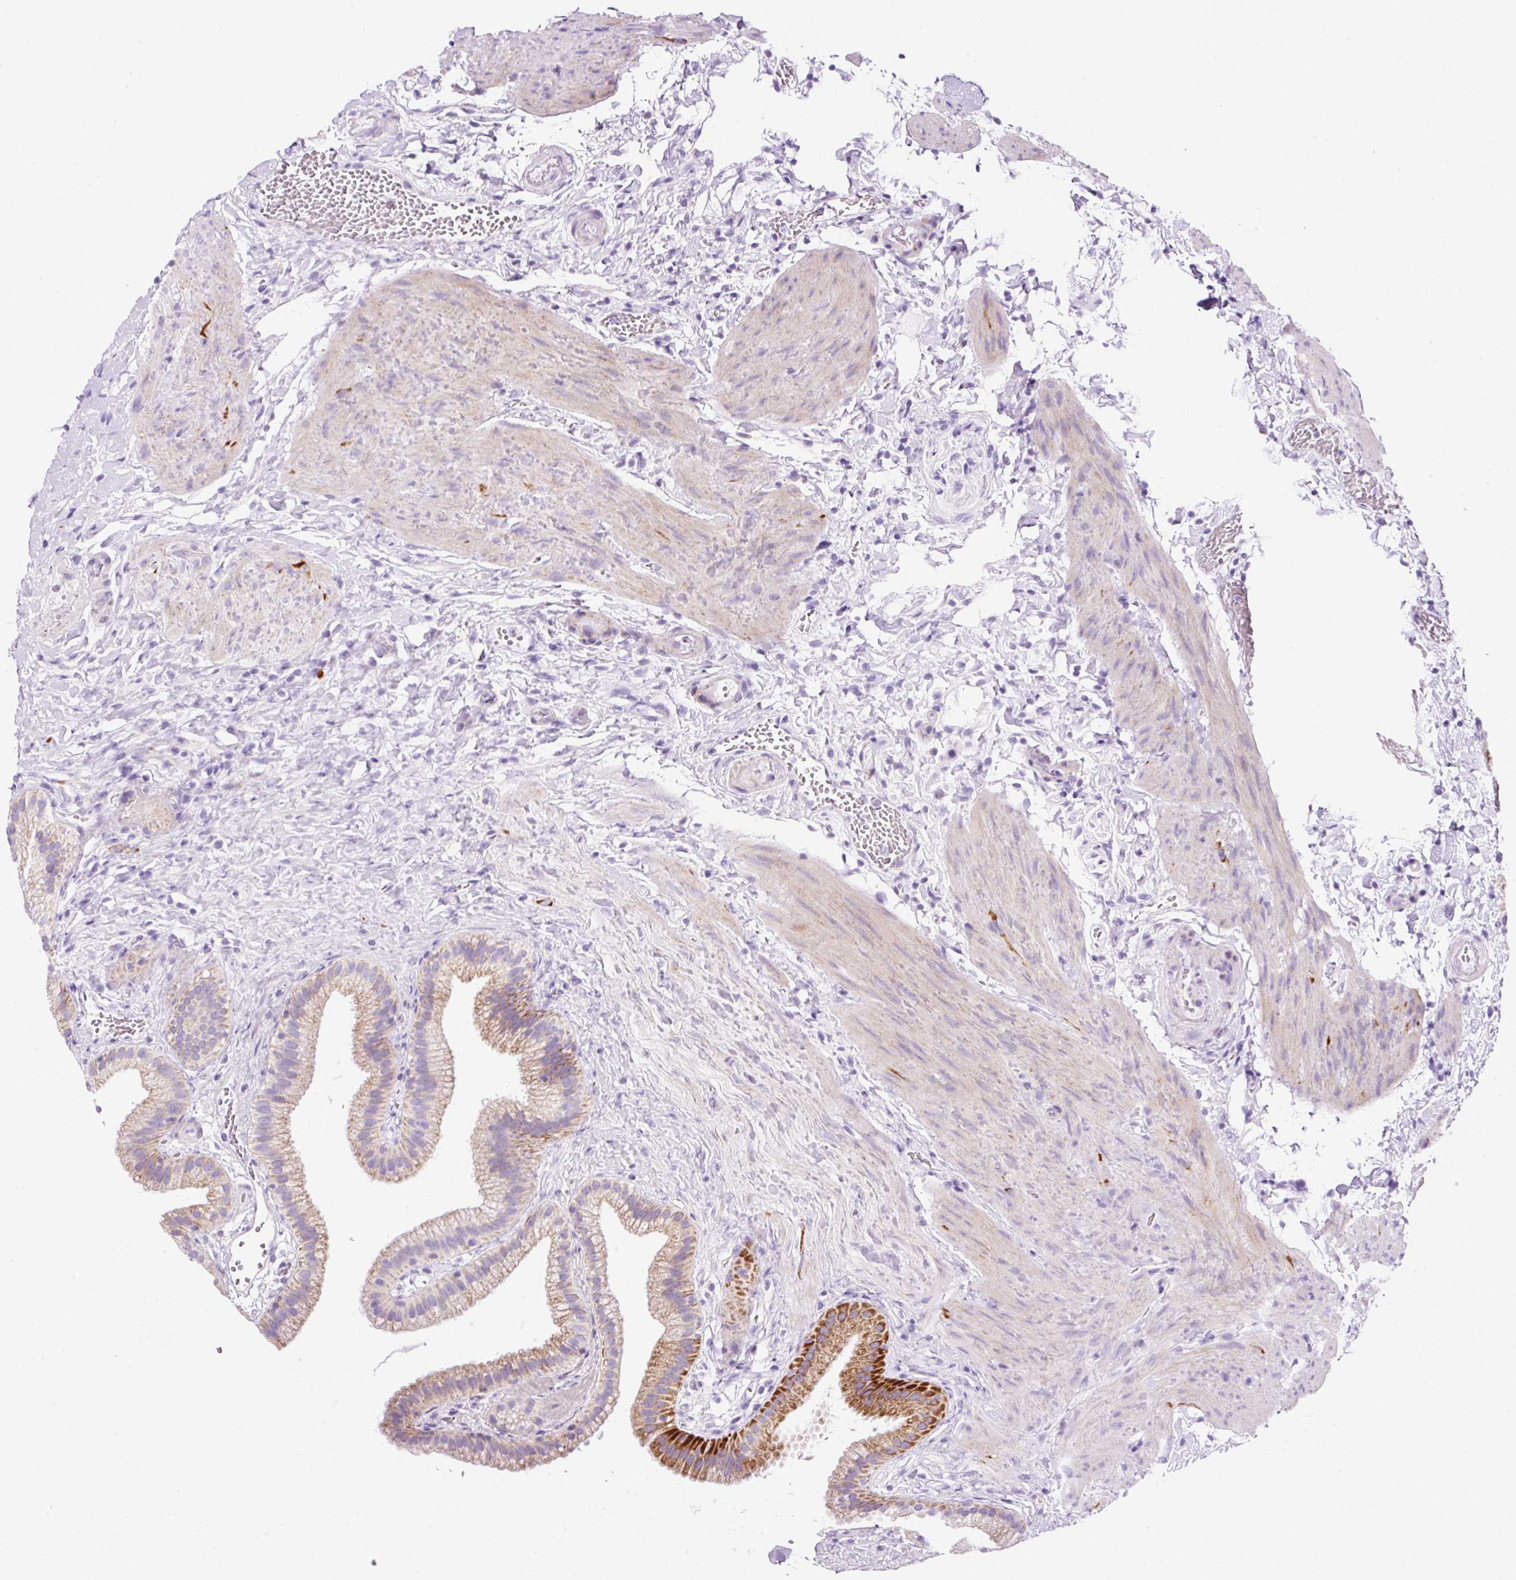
{"staining": {"intensity": "moderate", "quantity": ">75%", "location": "cytoplasmic/membranous"}, "tissue": "gallbladder", "cell_type": "Glandular cells", "image_type": "normal", "snomed": [{"axis": "morphology", "description": "Normal tissue, NOS"}, {"axis": "topography", "description": "Gallbladder"}], "caption": "High-power microscopy captured an IHC micrograph of benign gallbladder, revealing moderate cytoplasmic/membranous staining in approximately >75% of glandular cells.", "gene": "PLPP2", "patient": {"sex": "female", "age": 63}}